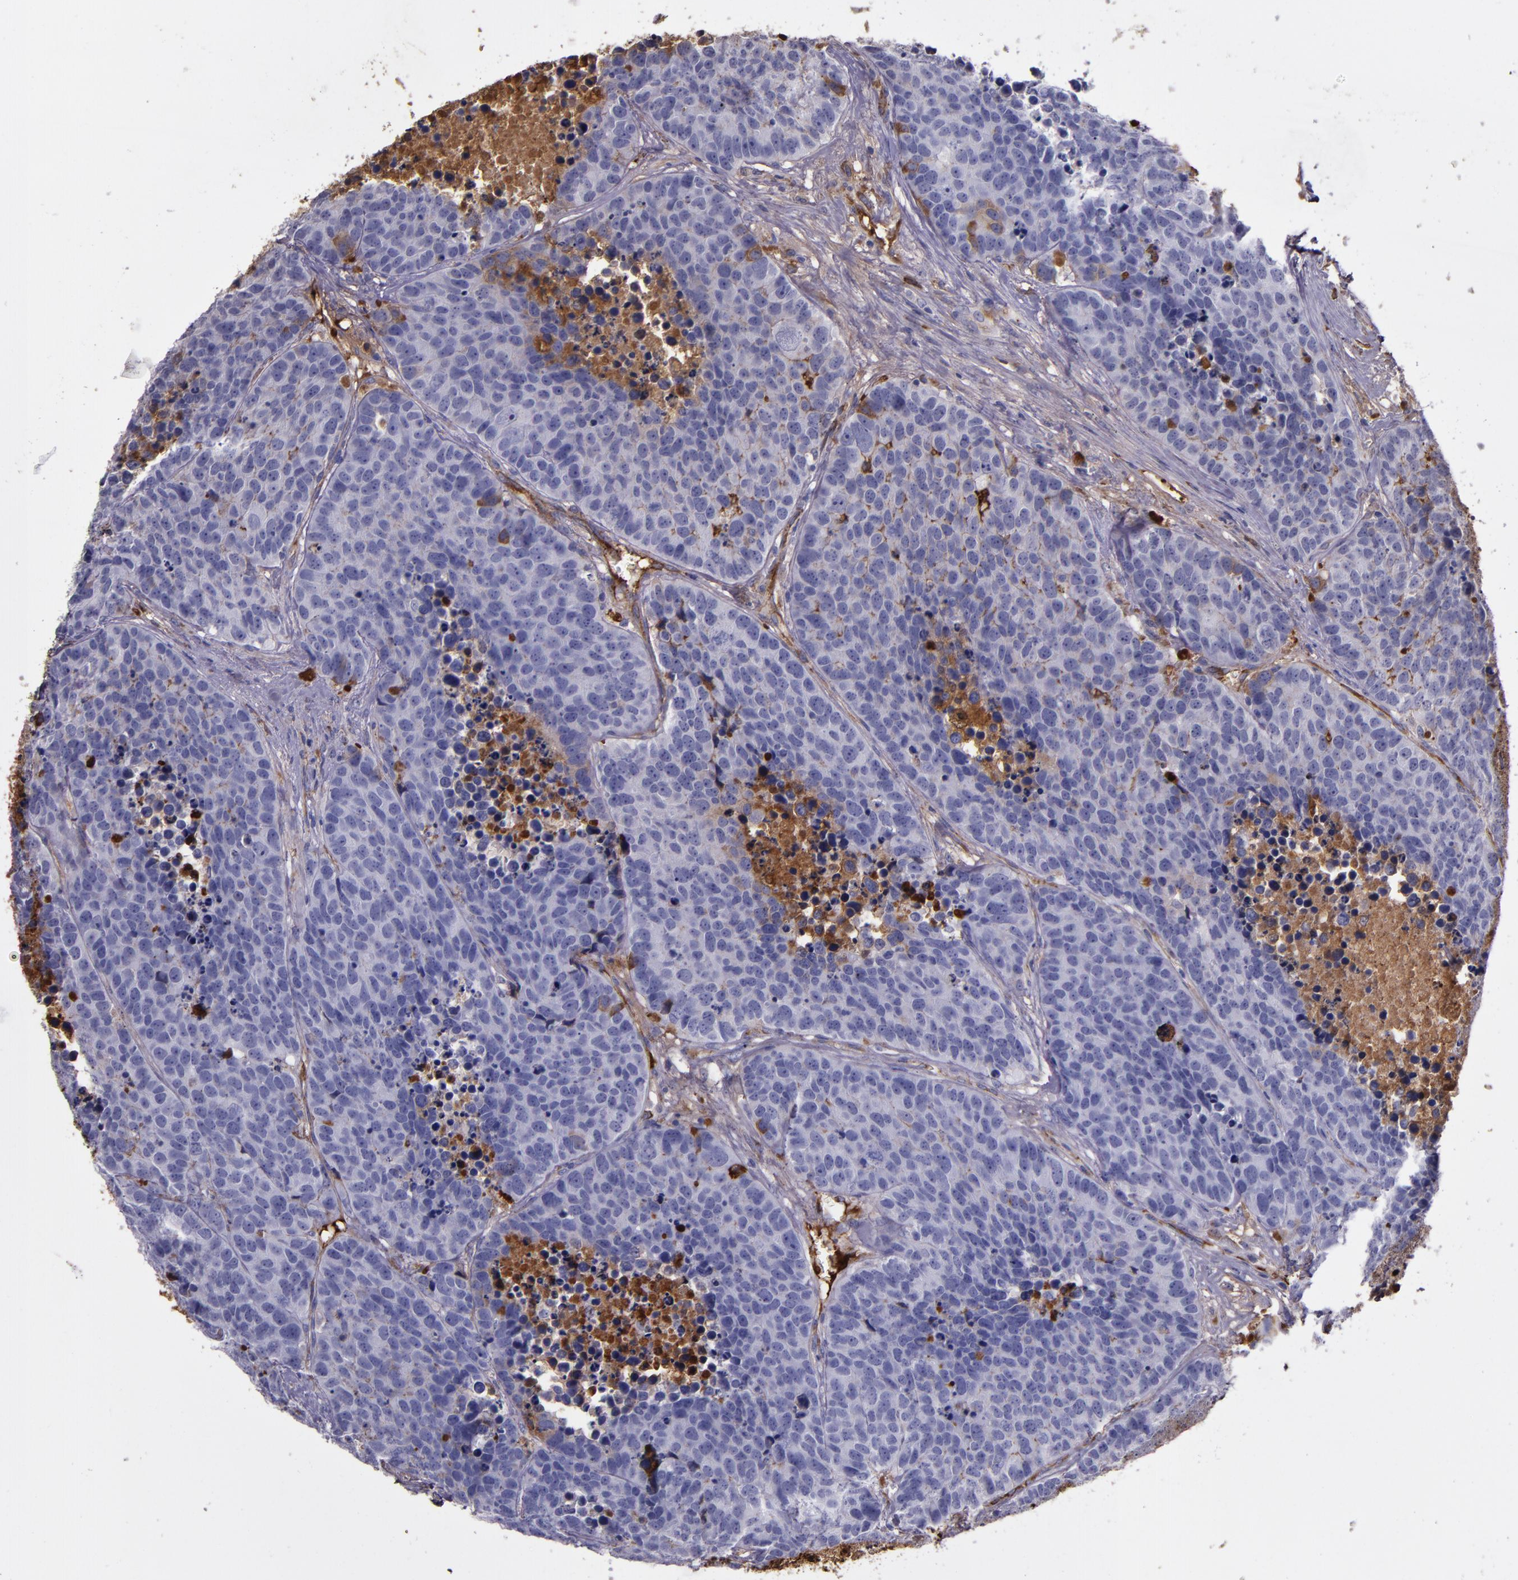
{"staining": {"intensity": "negative", "quantity": "none", "location": "none"}, "tissue": "carcinoid", "cell_type": "Tumor cells", "image_type": "cancer", "snomed": [{"axis": "morphology", "description": "Carcinoid, malignant, NOS"}, {"axis": "topography", "description": "Lung"}], "caption": "Immunohistochemical staining of human carcinoid shows no significant staining in tumor cells.", "gene": "A2M", "patient": {"sex": "male", "age": 60}}